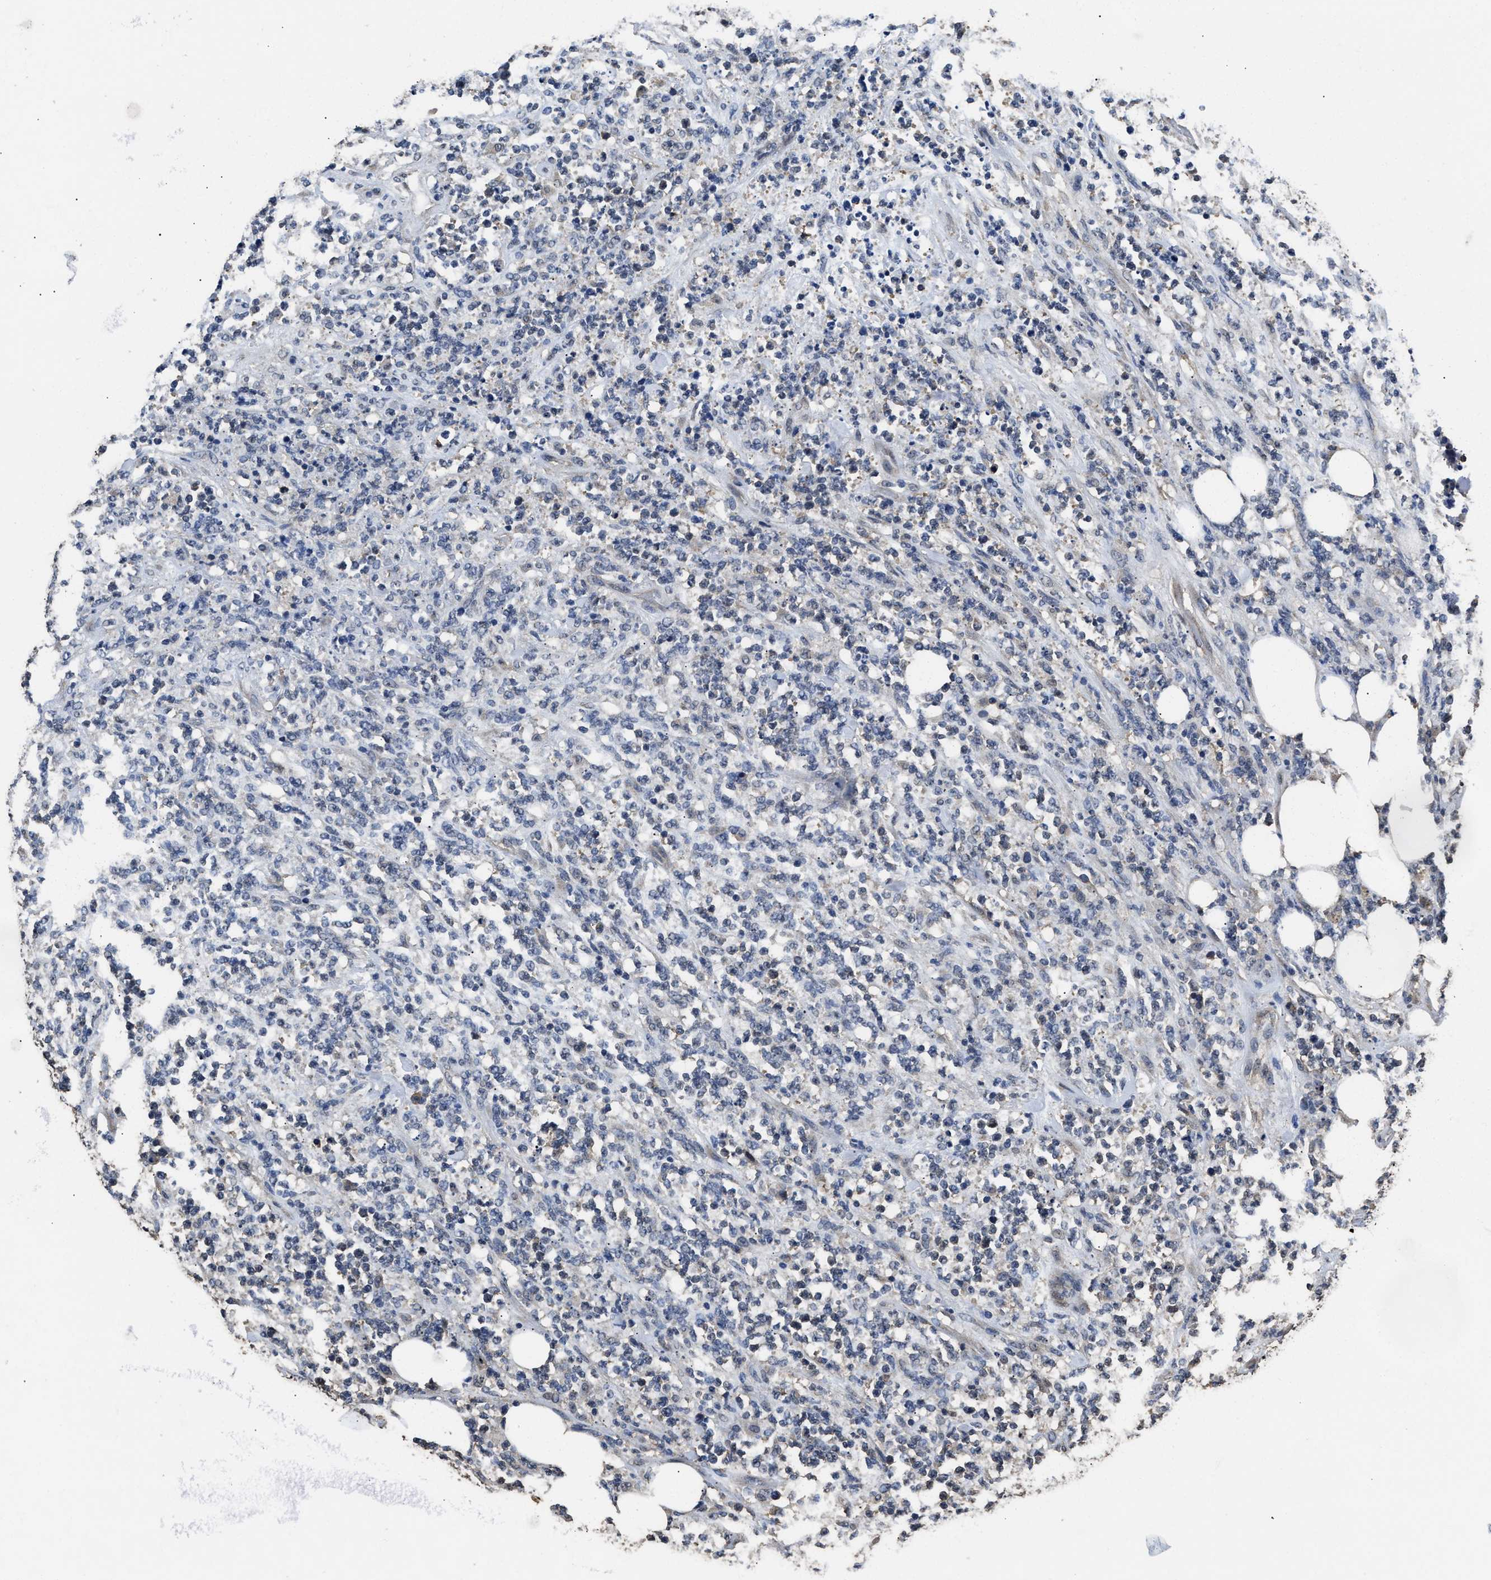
{"staining": {"intensity": "negative", "quantity": "none", "location": "none"}, "tissue": "lymphoma", "cell_type": "Tumor cells", "image_type": "cancer", "snomed": [{"axis": "morphology", "description": "Malignant lymphoma, non-Hodgkin's type, High grade"}, {"axis": "topography", "description": "Soft tissue"}], "caption": "A high-resolution image shows IHC staining of high-grade malignant lymphoma, non-Hodgkin's type, which shows no significant positivity in tumor cells.", "gene": "YWHAE", "patient": {"sex": "male", "age": 18}}